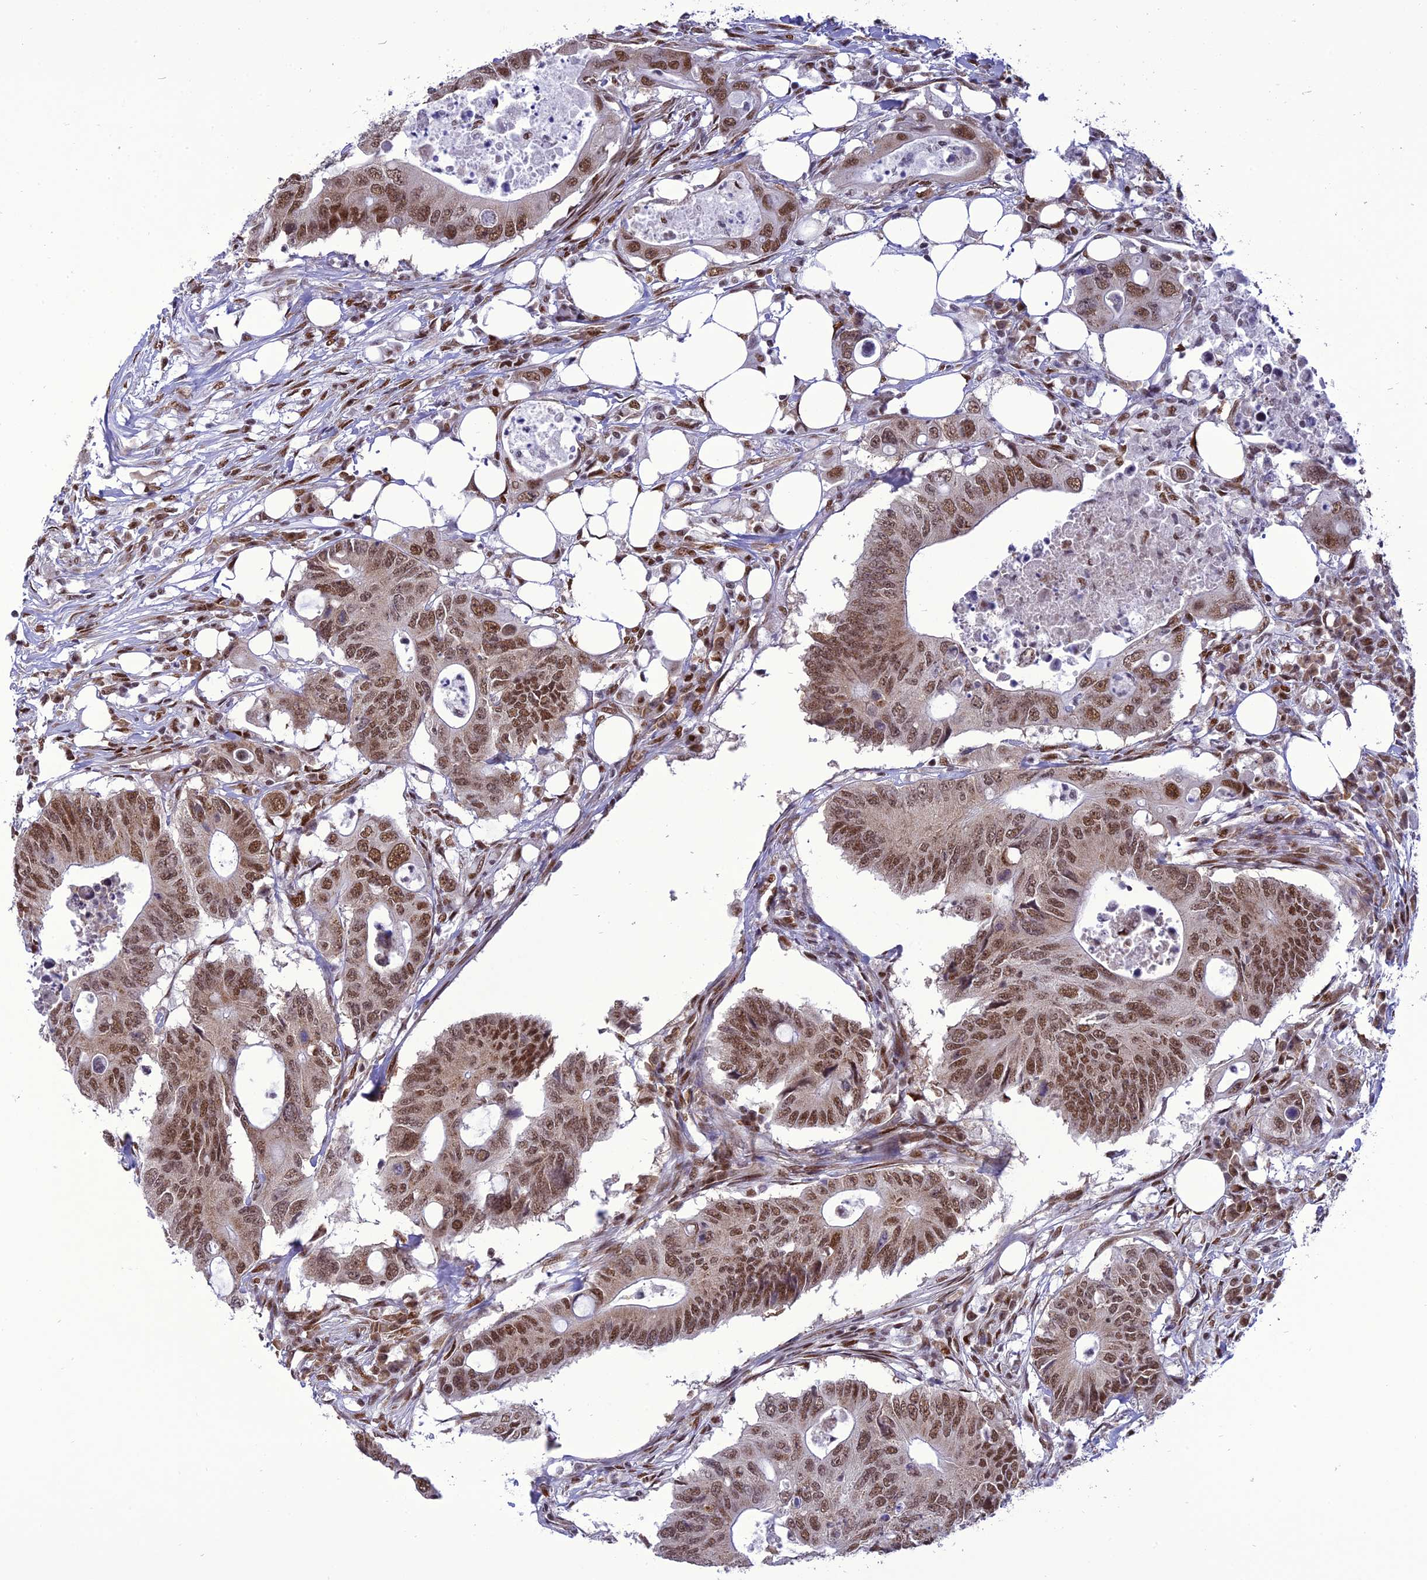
{"staining": {"intensity": "moderate", "quantity": ">75%", "location": "nuclear"}, "tissue": "colorectal cancer", "cell_type": "Tumor cells", "image_type": "cancer", "snomed": [{"axis": "morphology", "description": "Adenocarcinoma, NOS"}, {"axis": "topography", "description": "Colon"}], "caption": "The immunohistochemical stain shows moderate nuclear positivity in tumor cells of colorectal adenocarcinoma tissue.", "gene": "DDX1", "patient": {"sex": "male", "age": 71}}